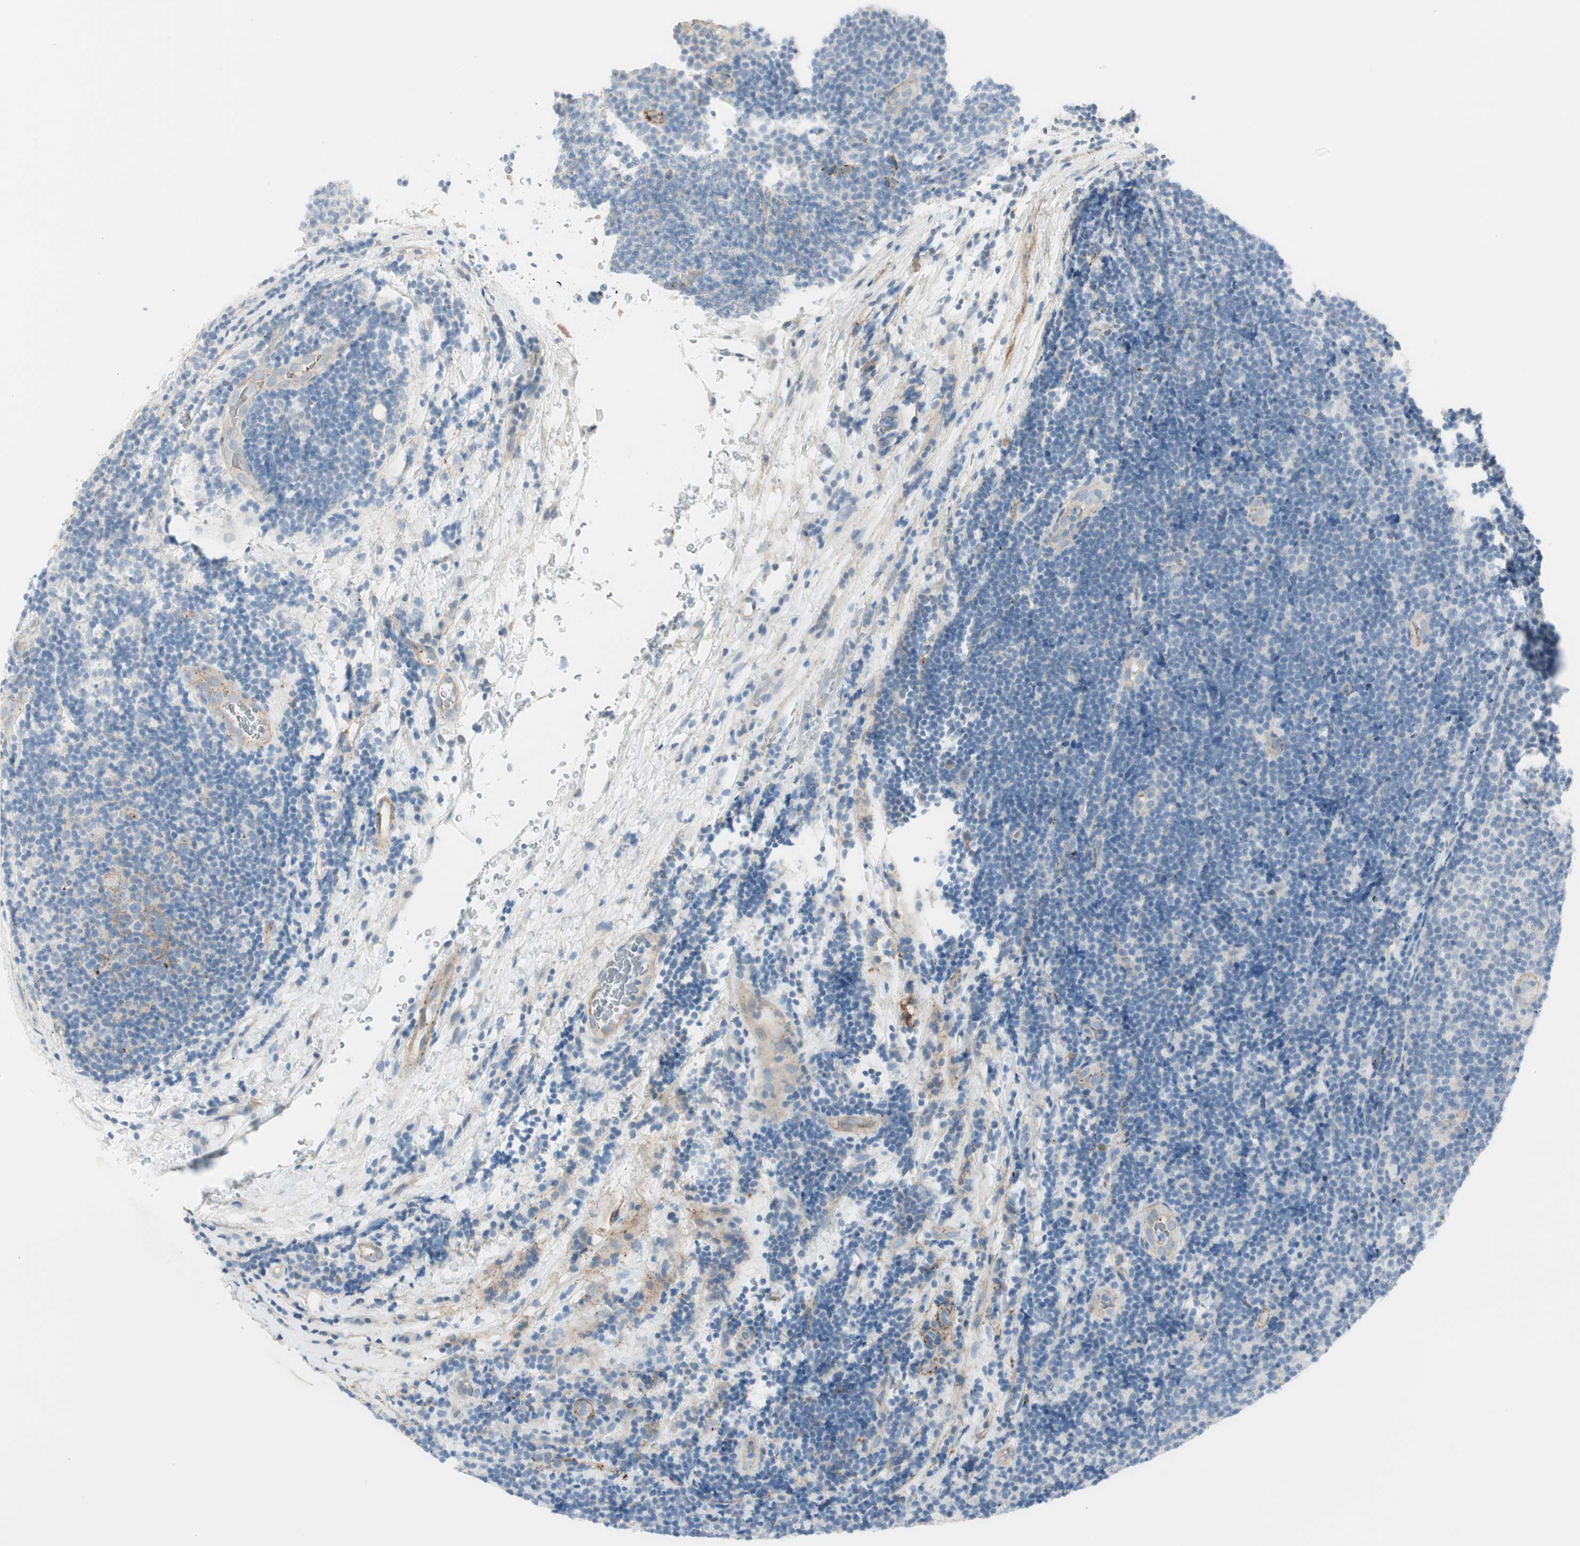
{"staining": {"intensity": "negative", "quantity": "none", "location": "none"}, "tissue": "lymphoma", "cell_type": "Tumor cells", "image_type": "cancer", "snomed": [{"axis": "morphology", "description": "Malignant lymphoma, non-Hodgkin's type, Low grade"}, {"axis": "topography", "description": "Lymph node"}], "caption": "Protein analysis of lymphoma reveals no significant staining in tumor cells.", "gene": "CACNA2D1", "patient": {"sex": "male", "age": 83}}